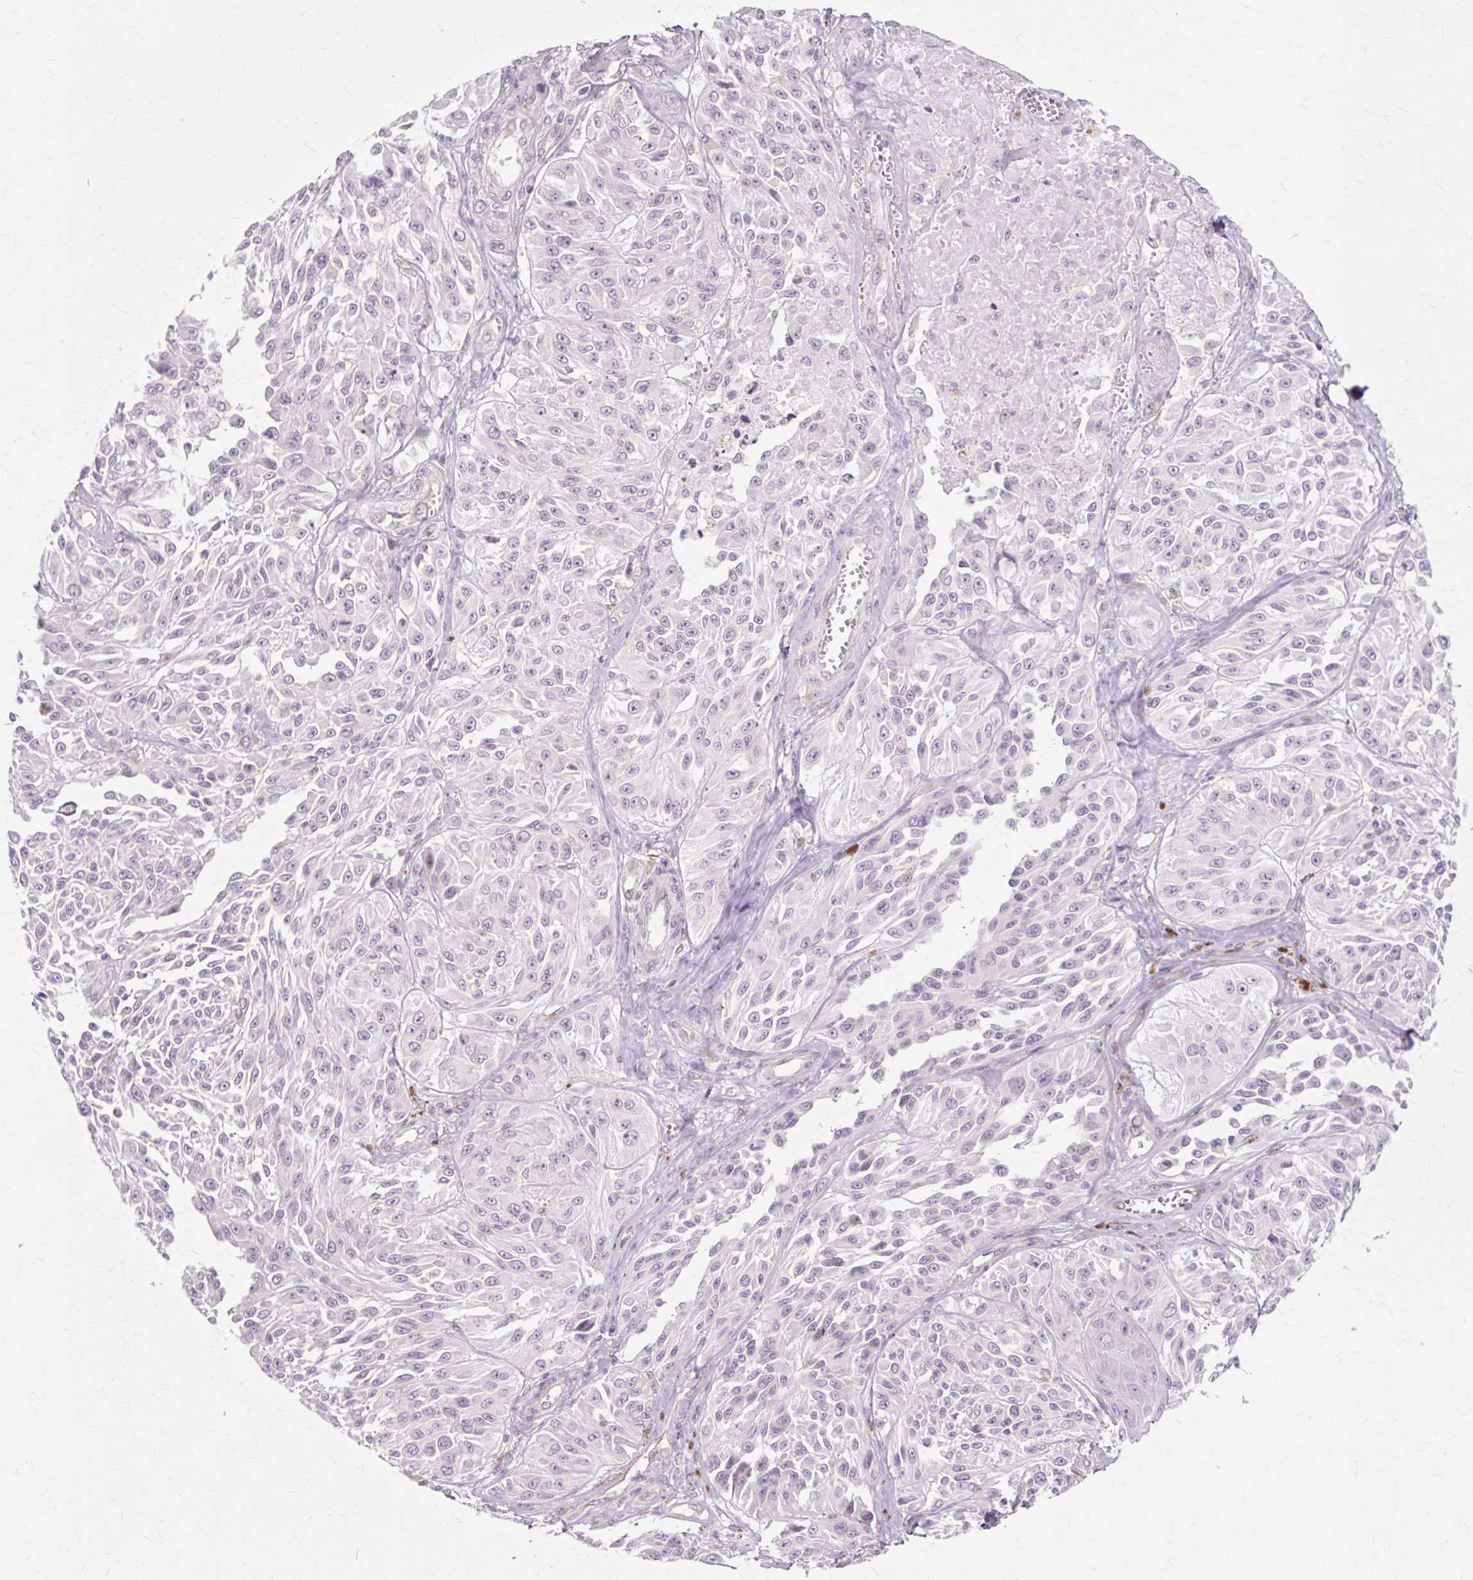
{"staining": {"intensity": "negative", "quantity": "none", "location": "none"}, "tissue": "melanoma", "cell_type": "Tumor cells", "image_type": "cancer", "snomed": [{"axis": "morphology", "description": "Malignant melanoma, NOS"}, {"axis": "topography", "description": "Skin"}], "caption": "A high-resolution histopathology image shows immunohistochemistry (IHC) staining of malignant melanoma, which exhibits no significant staining in tumor cells.", "gene": "ZNF35", "patient": {"sex": "male", "age": 94}}